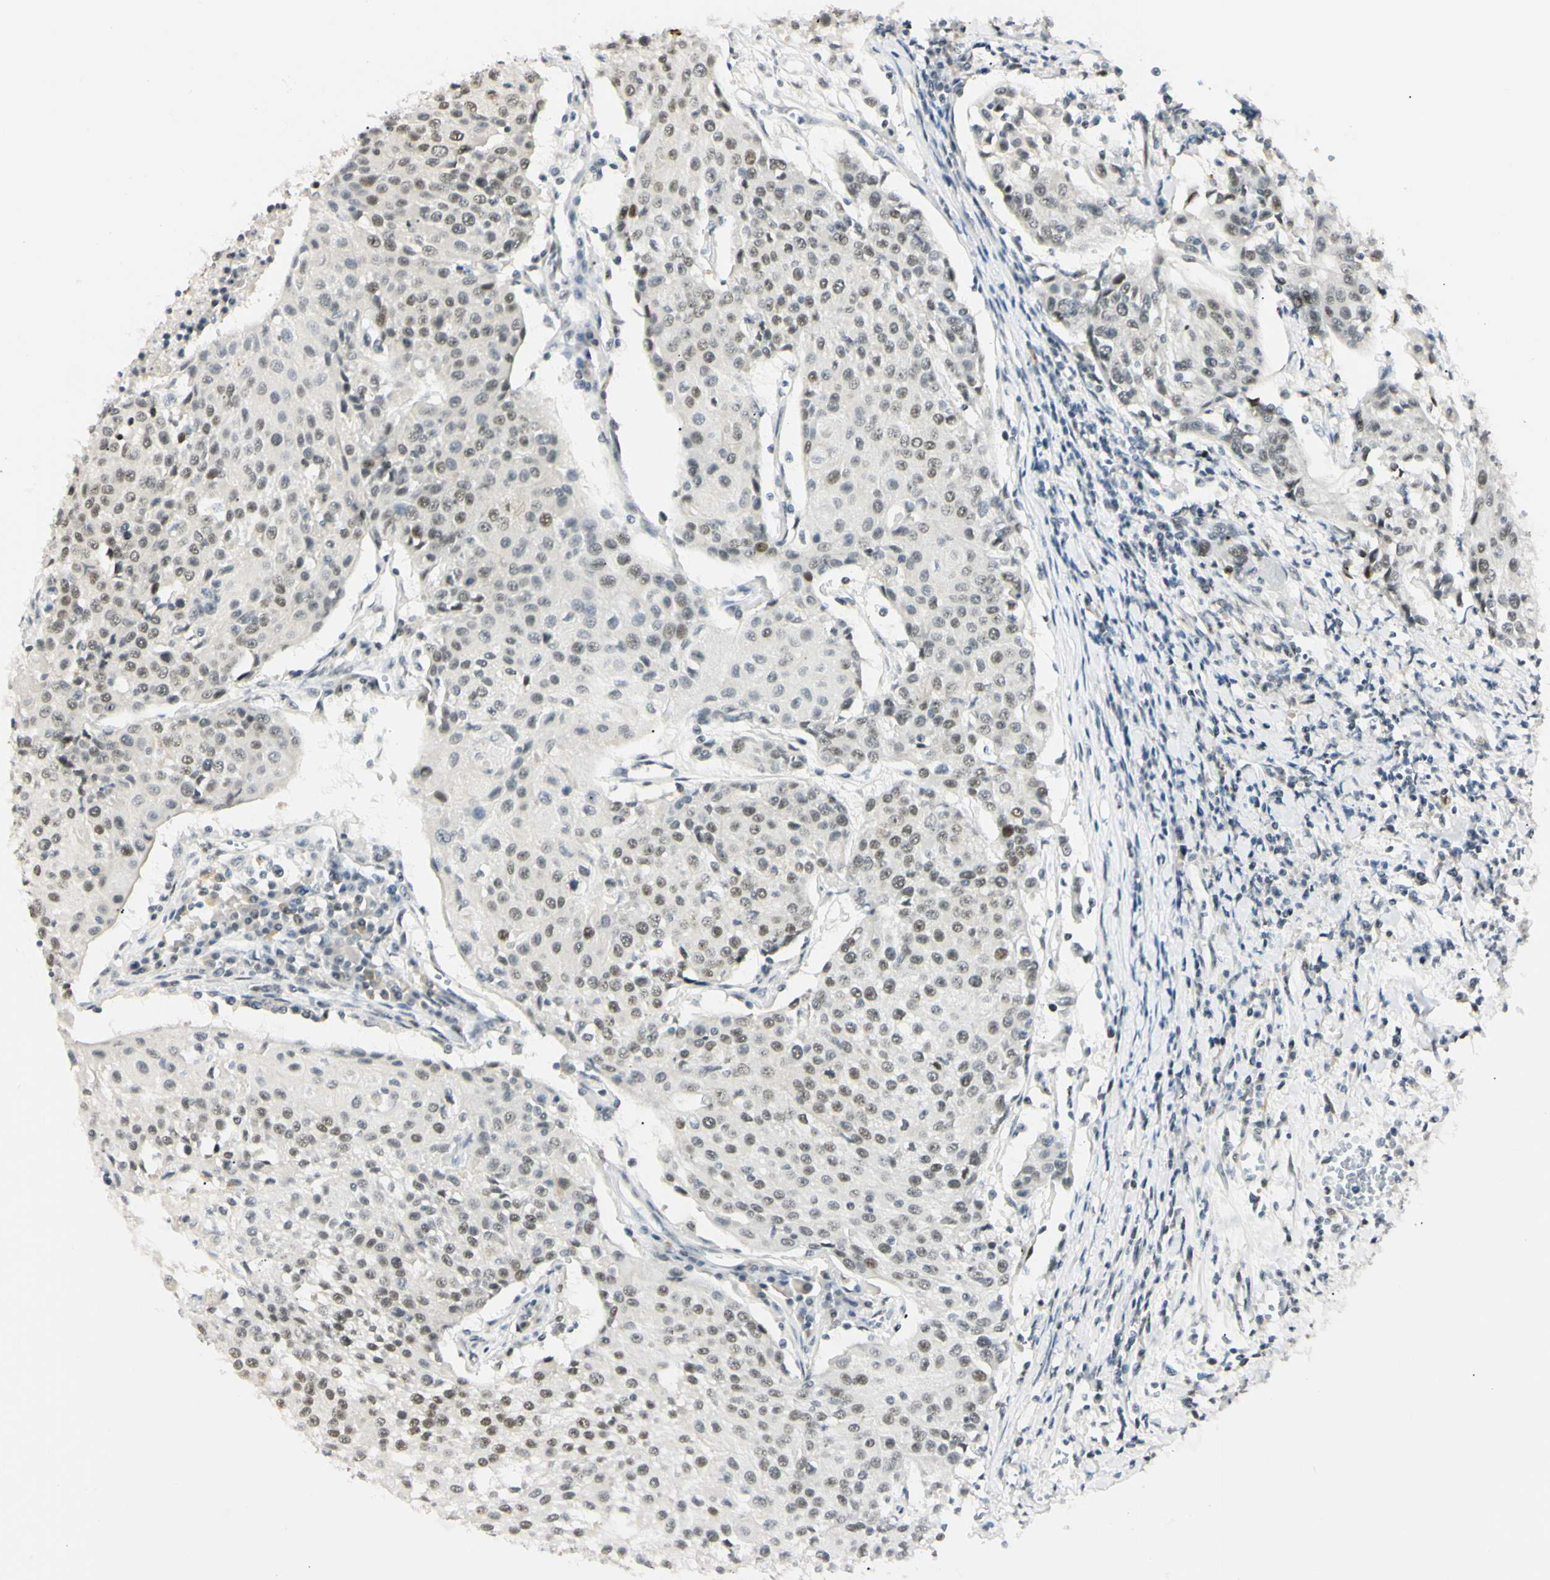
{"staining": {"intensity": "weak", "quantity": "25%-75%", "location": "nuclear"}, "tissue": "urothelial cancer", "cell_type": "Tumor cells", "image_type": "cancer", "snomed": [{"axis": "morphology", "description": "Urothelial carcinoma, High grade"}, {"axis": "topography", "description": "Urinary bladder"}], "caption": "Human urothelial cancer stained with a brown dye demonstrates weak nuclear positive staining in about 25%-75% of tumor cells.", "gene": "ZNF134", "patient": {"sex": "female", "age": 85}}